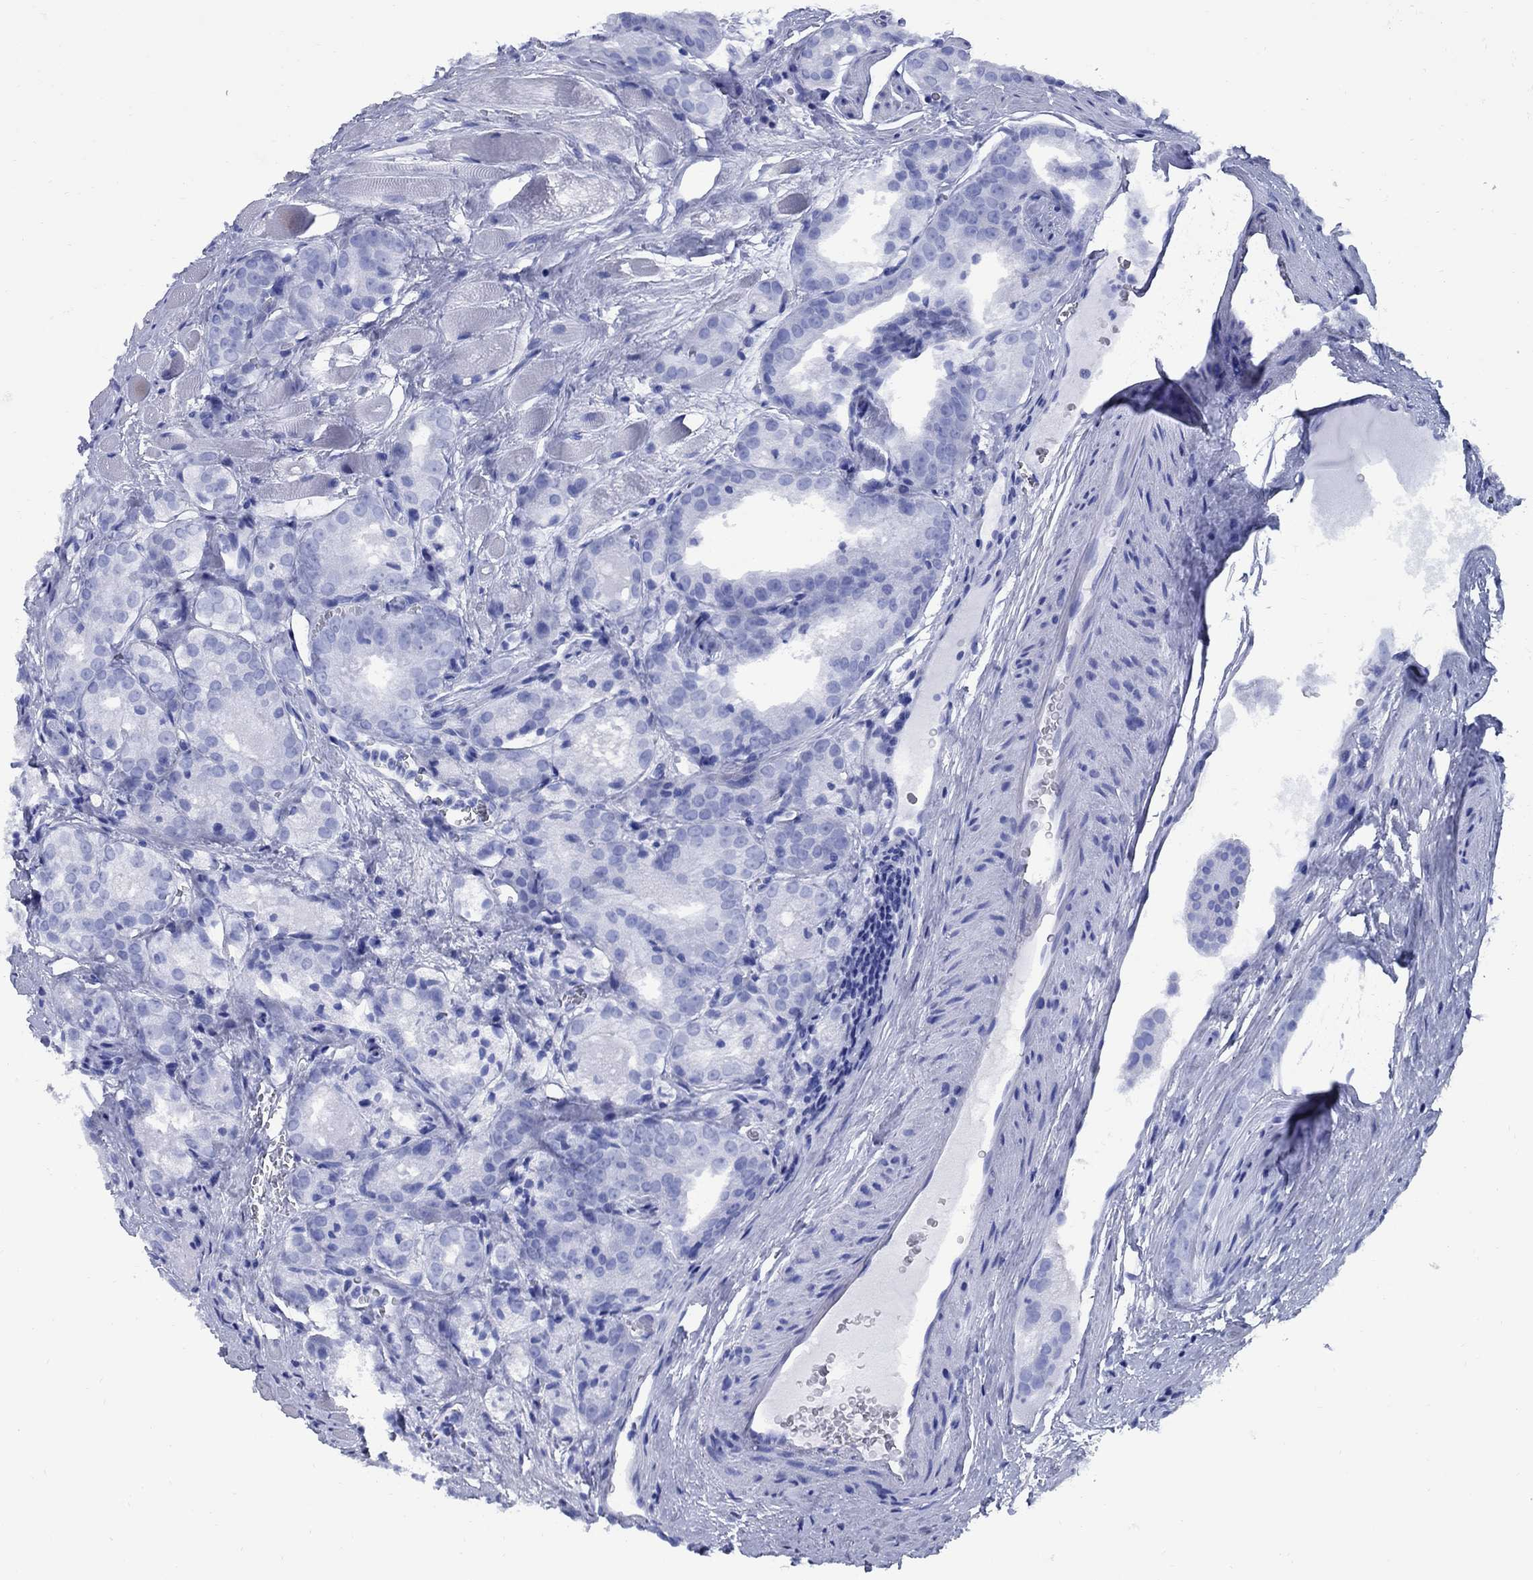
{"staining": {"intensity": "negative", "quantity": "none", "location": "none"}, "tissue": "prostate cancer", "cell_type": "Tumor cells", "image_type": "cancer", "snomed": [{"axis": "morphology", "description": "Adenocarcinoma, NOS"}, {"axis": "morphology", "description": "Adenocarcinoma, High grade"}, {"axis": "topography", "description": "Prostate"}], "caption": "Immunohistochemistry photomicrograph of neoplastic tissue: human prostate cancer (high-grade adenocarcinoma) stained with DAB (3,3'-diaminobenzidine) displays no significant protein staining in tumor cells.", "gene": "SMCP", "patient": {"sex": "male", "age": 70}}